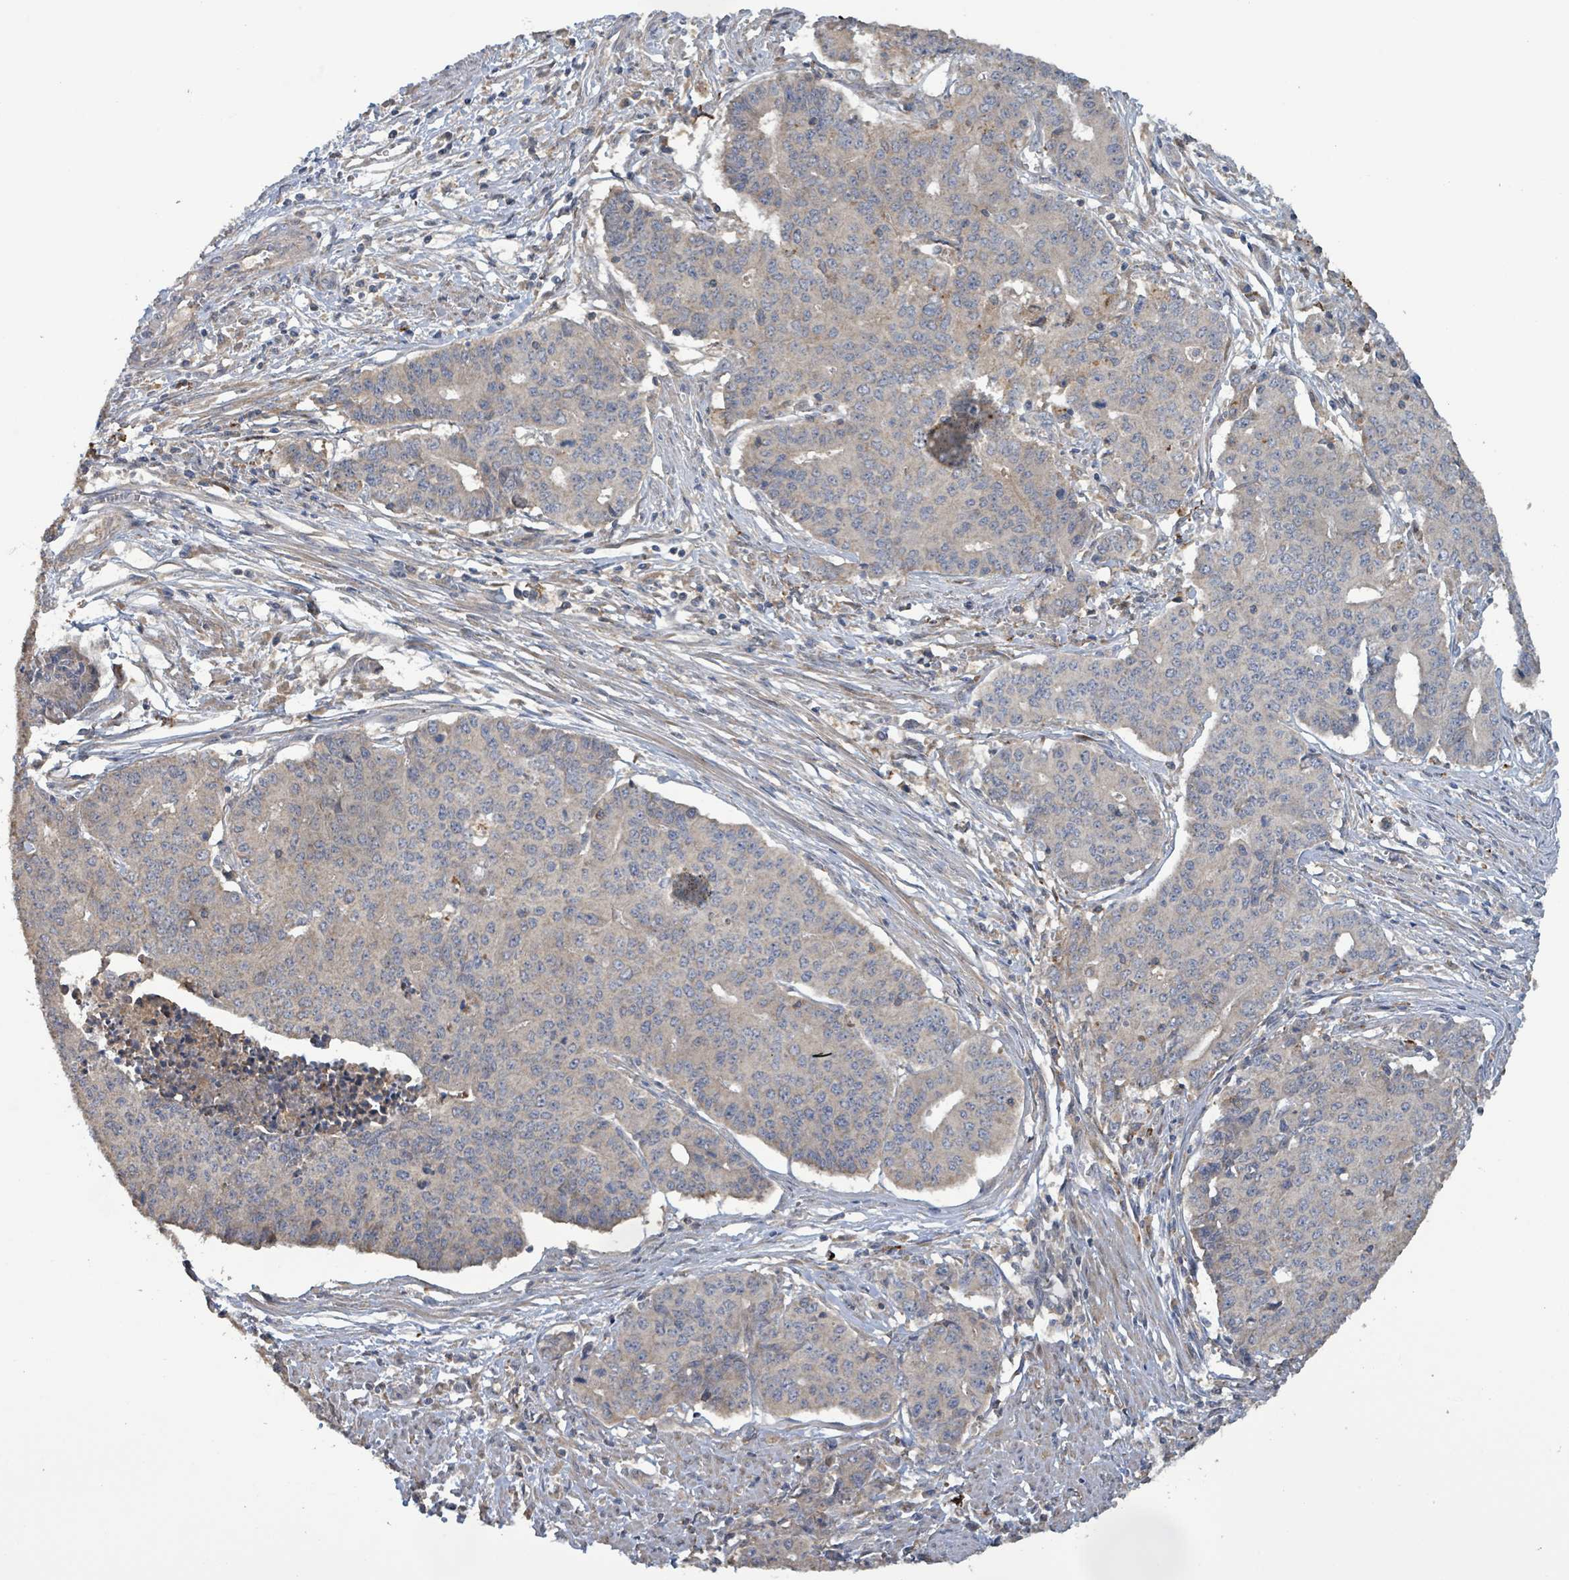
{"staining": {"intensity": "negative", "quantity": "none", "location": "none"}, "tissue": "endometrial cancer", "cell_type": "Tumor cells", "image_type": "cancer", "snomed": [{"axis": "morphology", "description": "Adenocarcinoma, NOS"}, {"axis": "topography", "description": "Endometrium"}], "caption": "The immunohistochemistry micrograph has no significant positivity in tumor cells of endometrial cancer (adenocarcinoma) tissue.", "gene": "PLAAT1", "patient": {"sex": "female", "age": 59}}